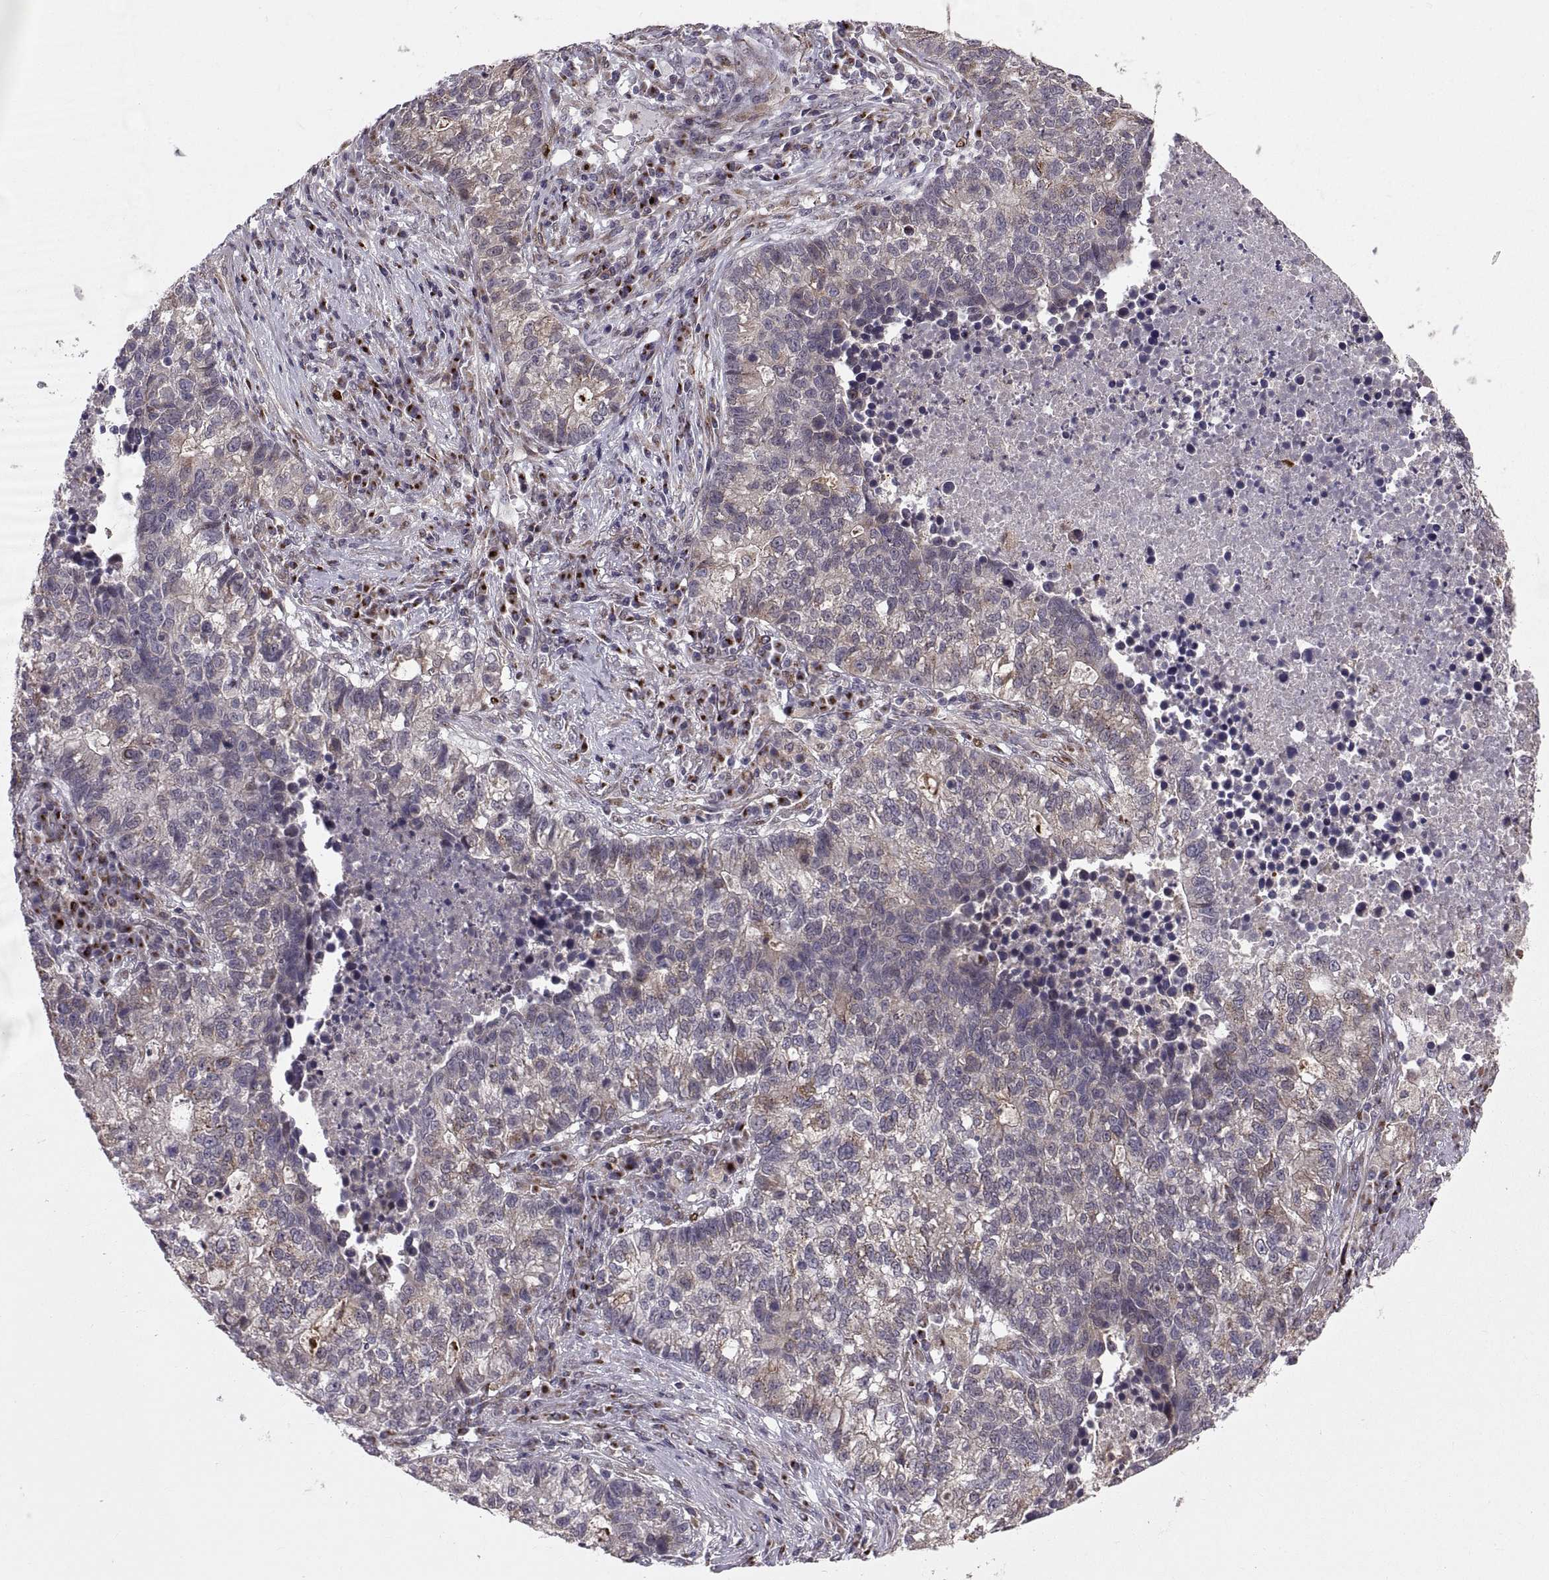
{"staining": {"intensity": "weak", "quantity": "<25%", "location": "cytoplasmic/membranous"}, "tissue": "lung cancer", "cell_type": "Tumor cells", "image_type": "cancer", "snomed": [{"axis": "morphology", "description": "Adenocarcinoma, NOS"}, {"axis": "topography", "description": "Lung"}], "caption": "Immunohistochemical staining of human lung cancer exhibits no significant expression in tumor cells. (DAB (3,3'-diaminobenzidine) immunohistochemistry, high magnification).", "gene": "TESC", "patient": {"sex": "male", "age": 57}}